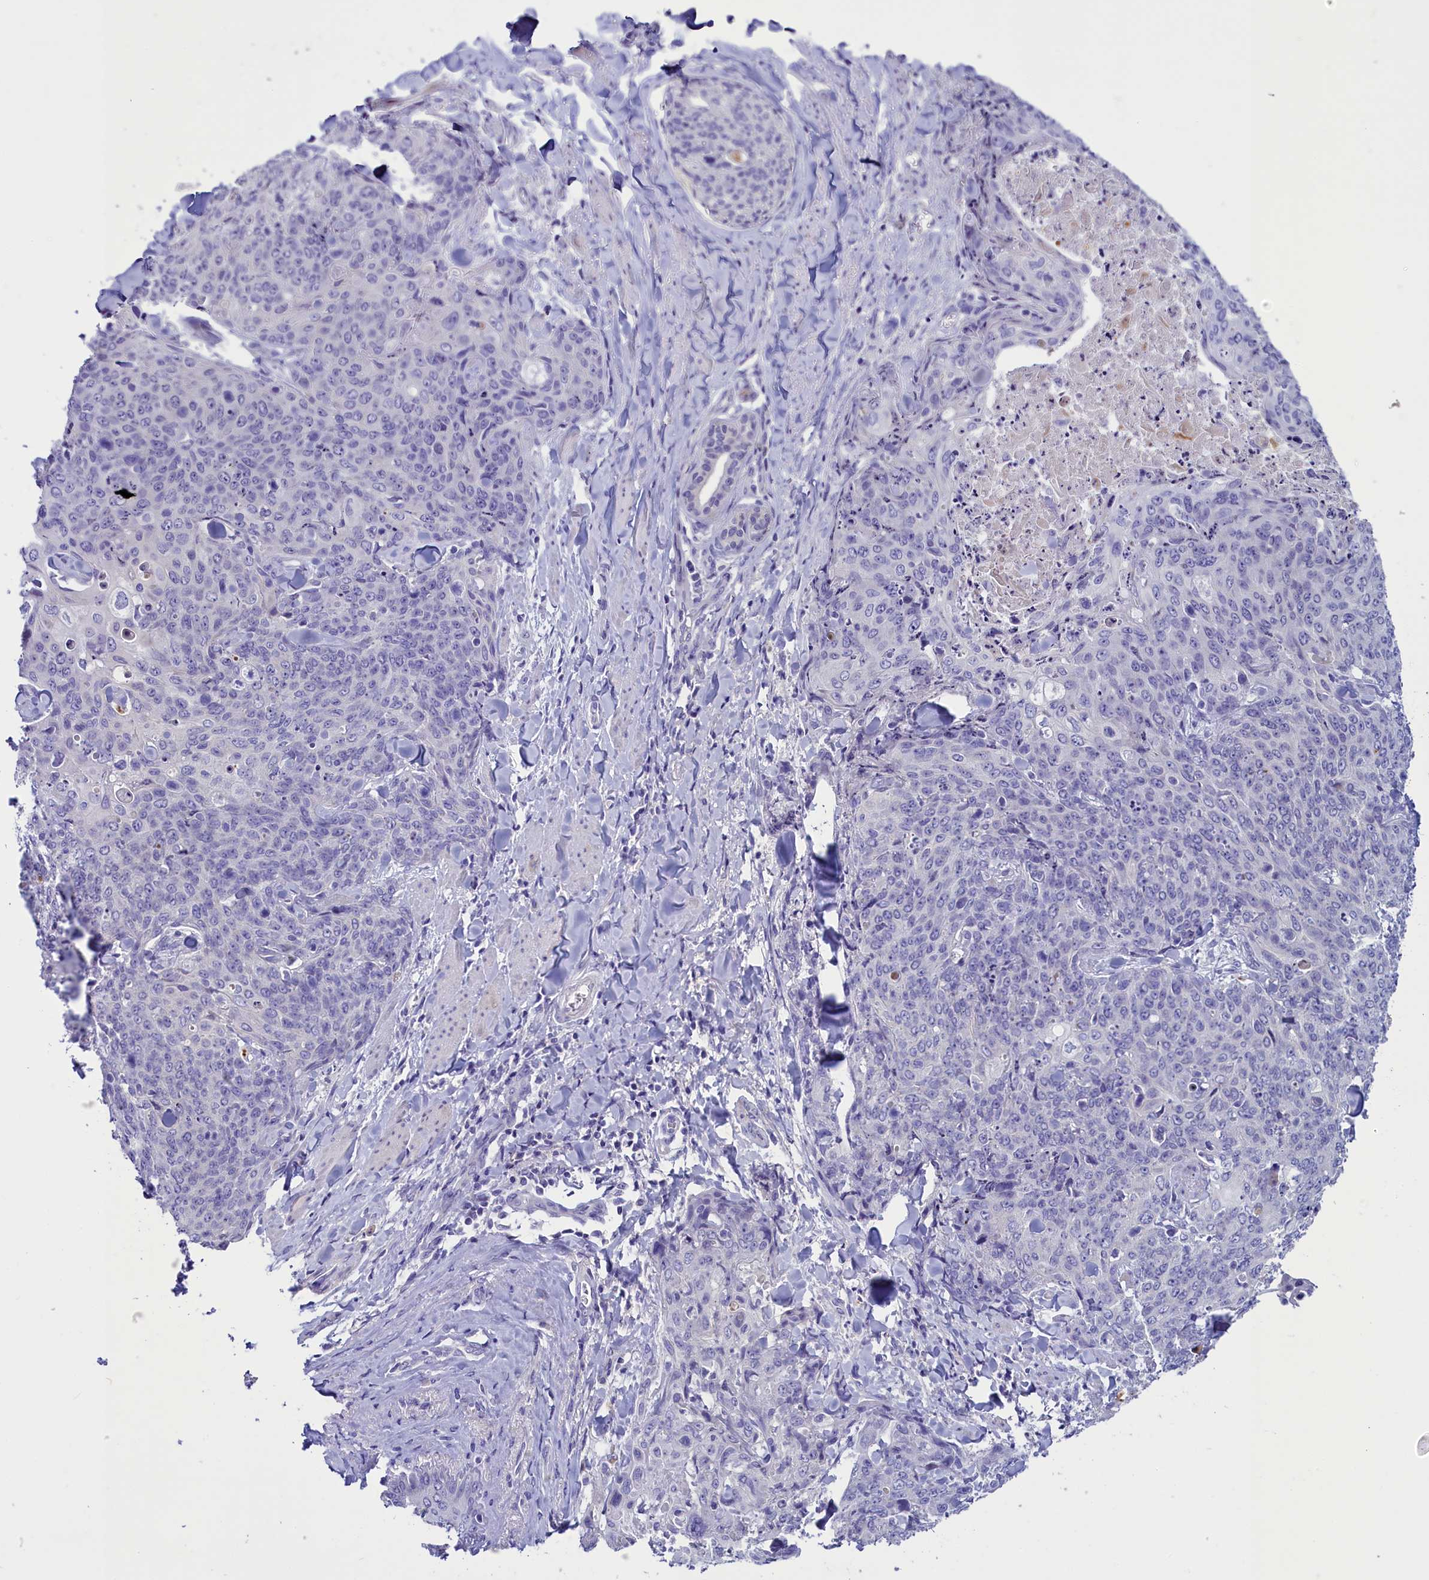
{"staining": {"intensity": "negative", "quantity": "none", "location": "none"}, "tissue": "skin cancer", "cell_type": "Tumor cells", "image_type": "cancer", "snomed": [{"axis": "morphology", "description": "Squamous cell carcinoma, NOS"}, {"axis": "topography", "description": "Skin"}, {"axis": "topography", "description": "Vulva"}], "caption": "Immunohistochemistry (IHC) image of human skin cancer (squamous cell carcinoma) stained for a protein (brown), which exhibits no staining in tumor cells.", "gene": "RTTN", "patient": {"sex": "female", "age": 85}}